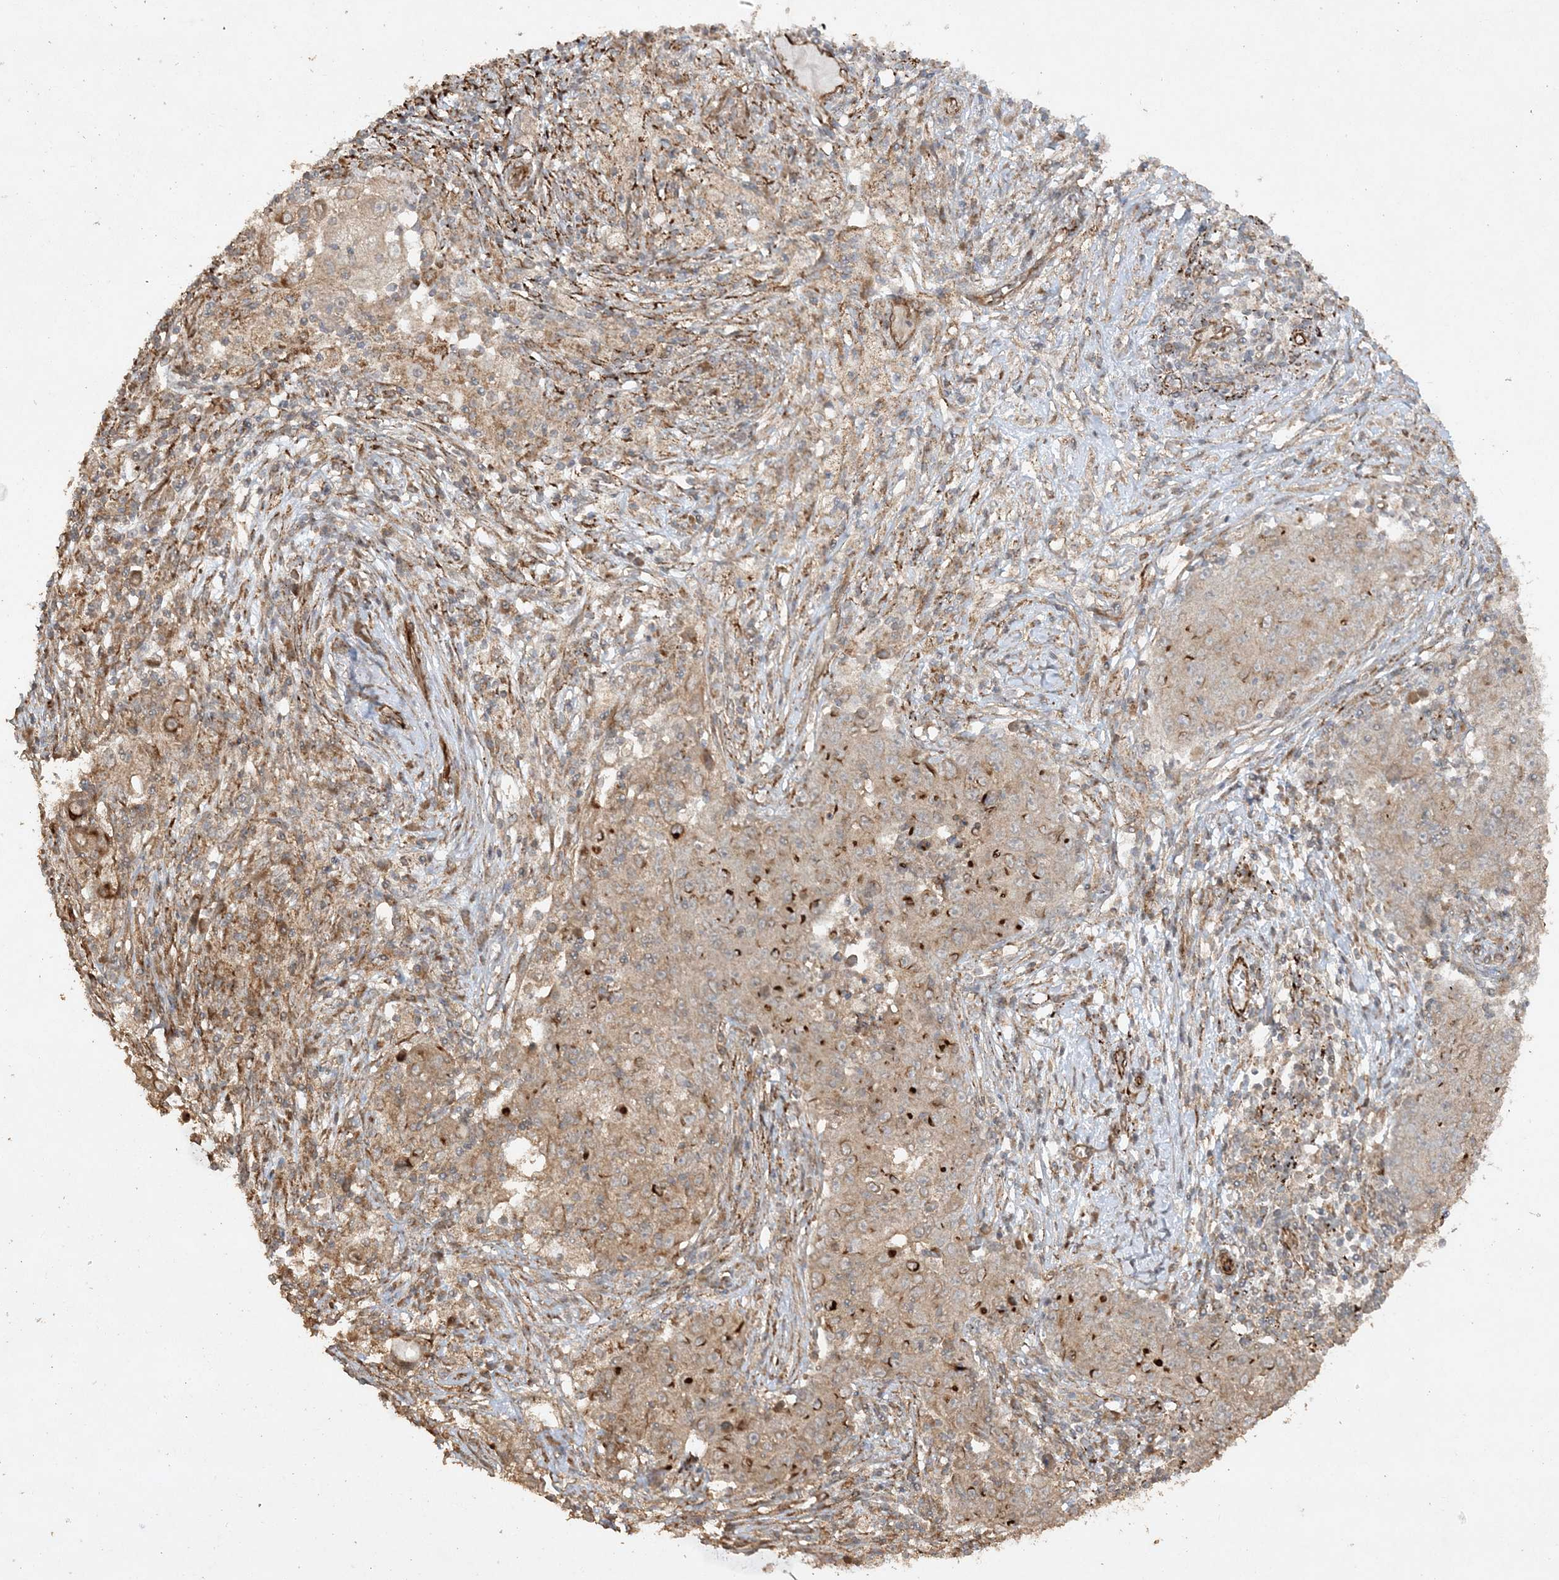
{"staining": {"intensity": "weak", "quantity": ">75%", "location": "cytoplasmic/membranous"}, "tissue": "ovarian cancer", "cell_type": "Tumor cells", "image_type": "cancer", "snomed": [{"axis": "morphology", "description": "Carcinoma, endometroid"}, {"axis": "topography", "description": "Ovary"}], "caption": "Ovarian cancer stained with a brown dye shows weak cytoplasmic/membranous positive staining in approximately >75% of tumor cells.", "gene": "AVPI1", "patient": {"sex": "female", "age": 42}}